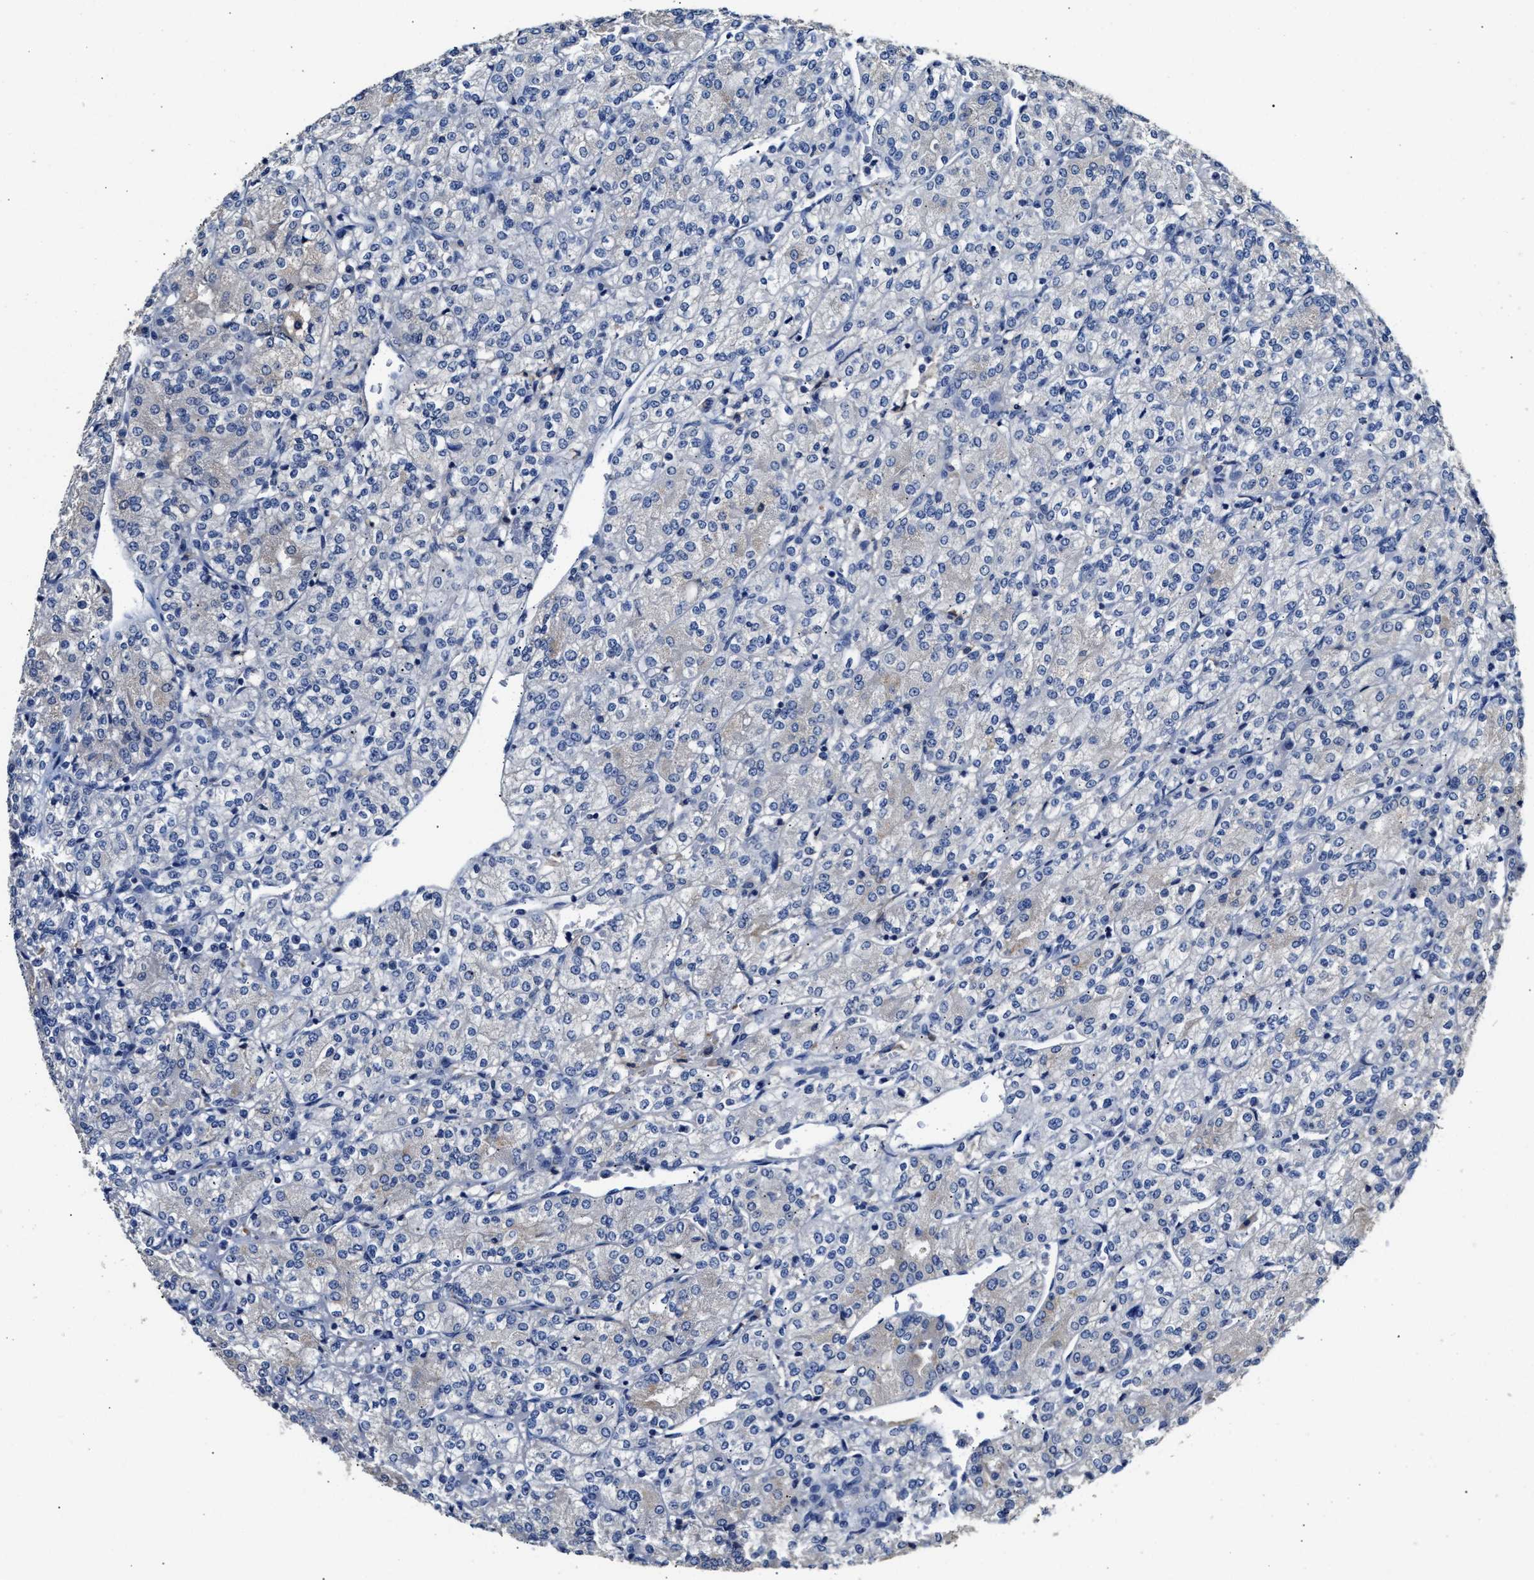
{"staining": {"intensity": "negative", "quantity": "none", "location": "none"}, "tissue": "renal cancer", "cell_type": "Tumor cells", "image_type": "cancer", "snomed": [{"axis": "morphology", "description": "Adenocarcinoma, NOS"}, {"axis": "topography", "description": "Kidney"}], "caption": "This is an IHC micrograph of renal cancer (adenocarcinoma). There is no positivity in tumor cells.", "gene": "SLCO2B1", "patient": {"sex": "male", "age": 77}}